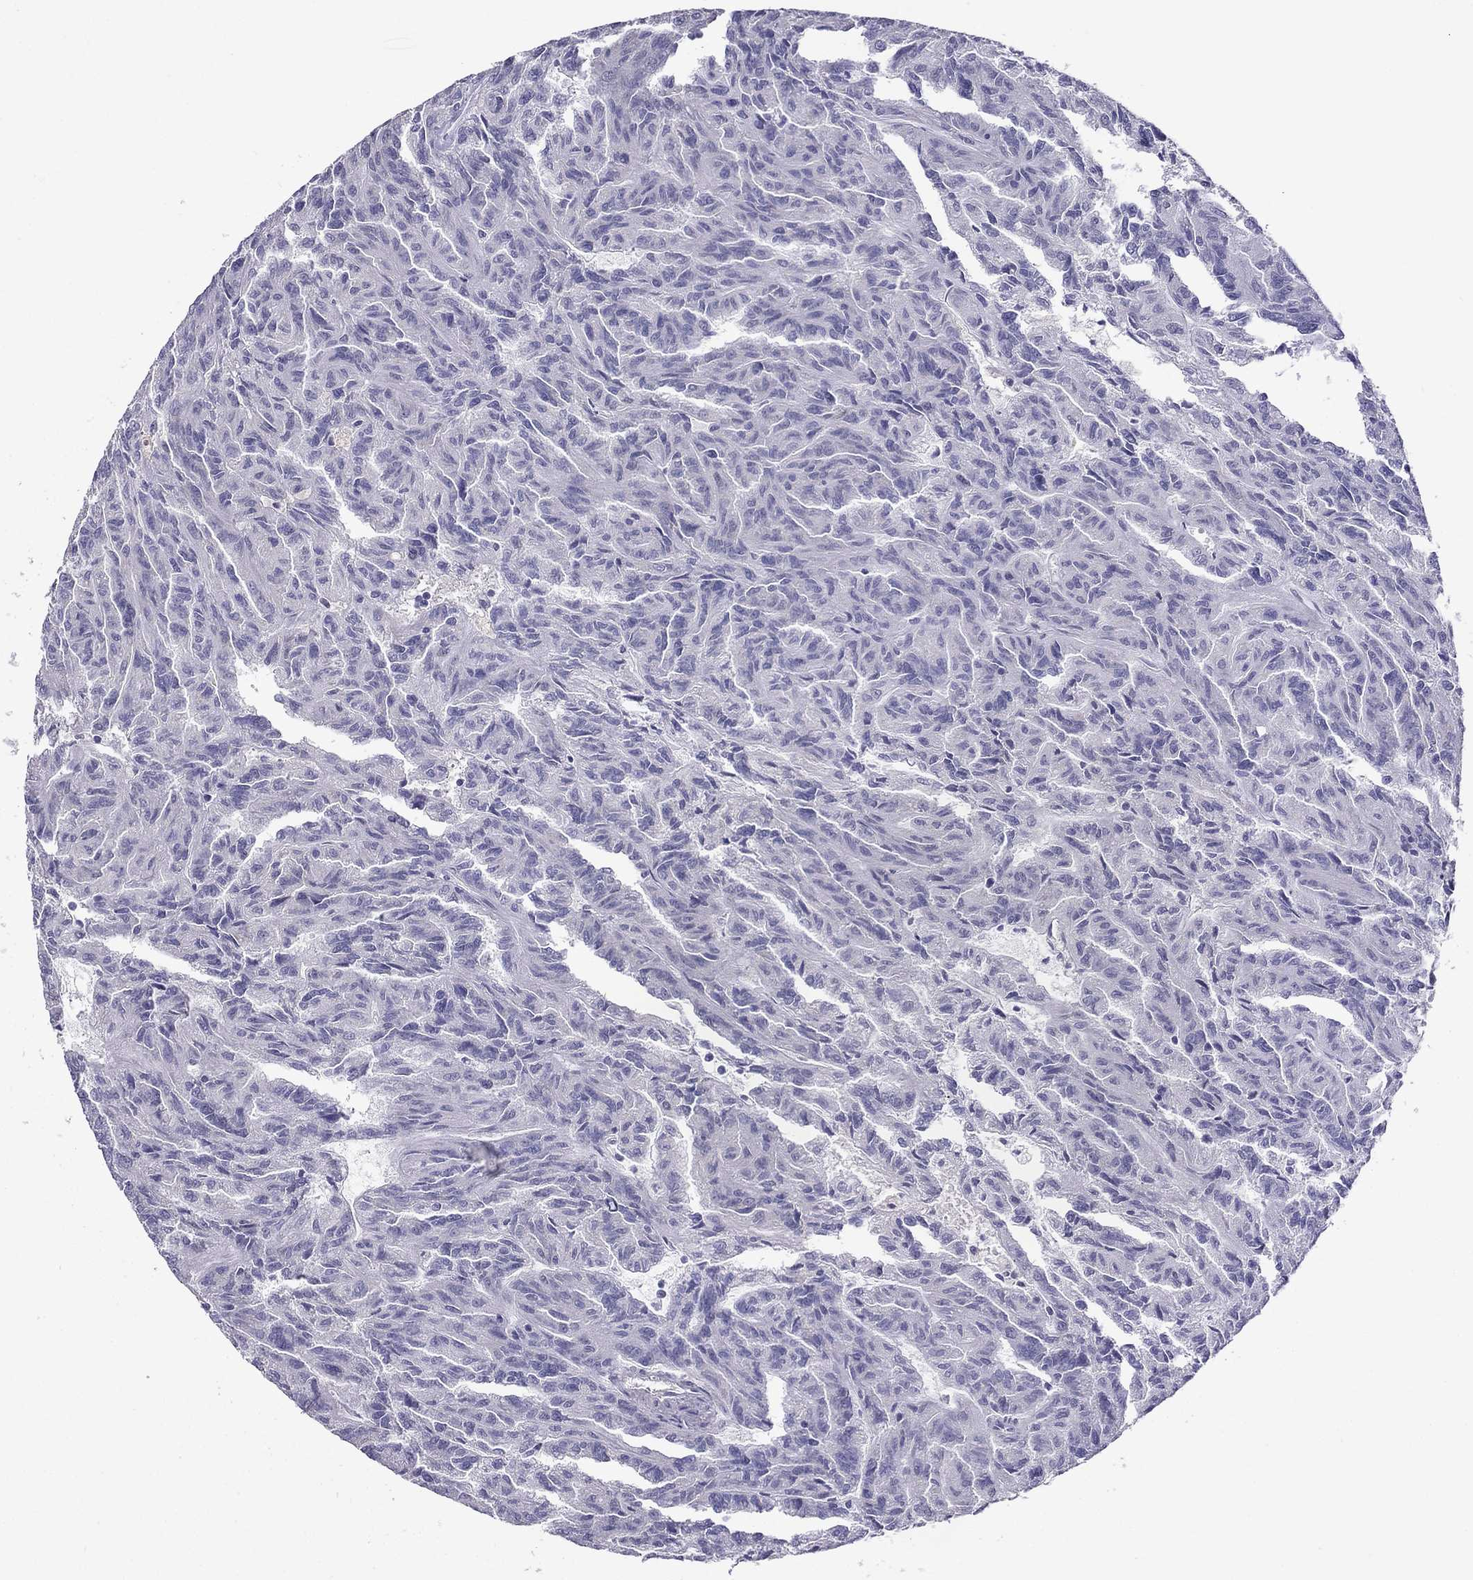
{"staining": {"intensity": "negative", "quantity": "none", "location": "none"}, "tissue": "renal cancer", "cell_type": "Tumor cells", "image_type": "cancer", "snomed": [{"axis": "morphology", "description": "Adenocarcinoma, NOS"}, {"axis": "topography", "description": "Kidney"}], "caption": "There is no significant expression in tumor cells of adenocarcinoma (renal).", "gene": "MYLK3", "patient": {"sex": "male", "age": 79}}